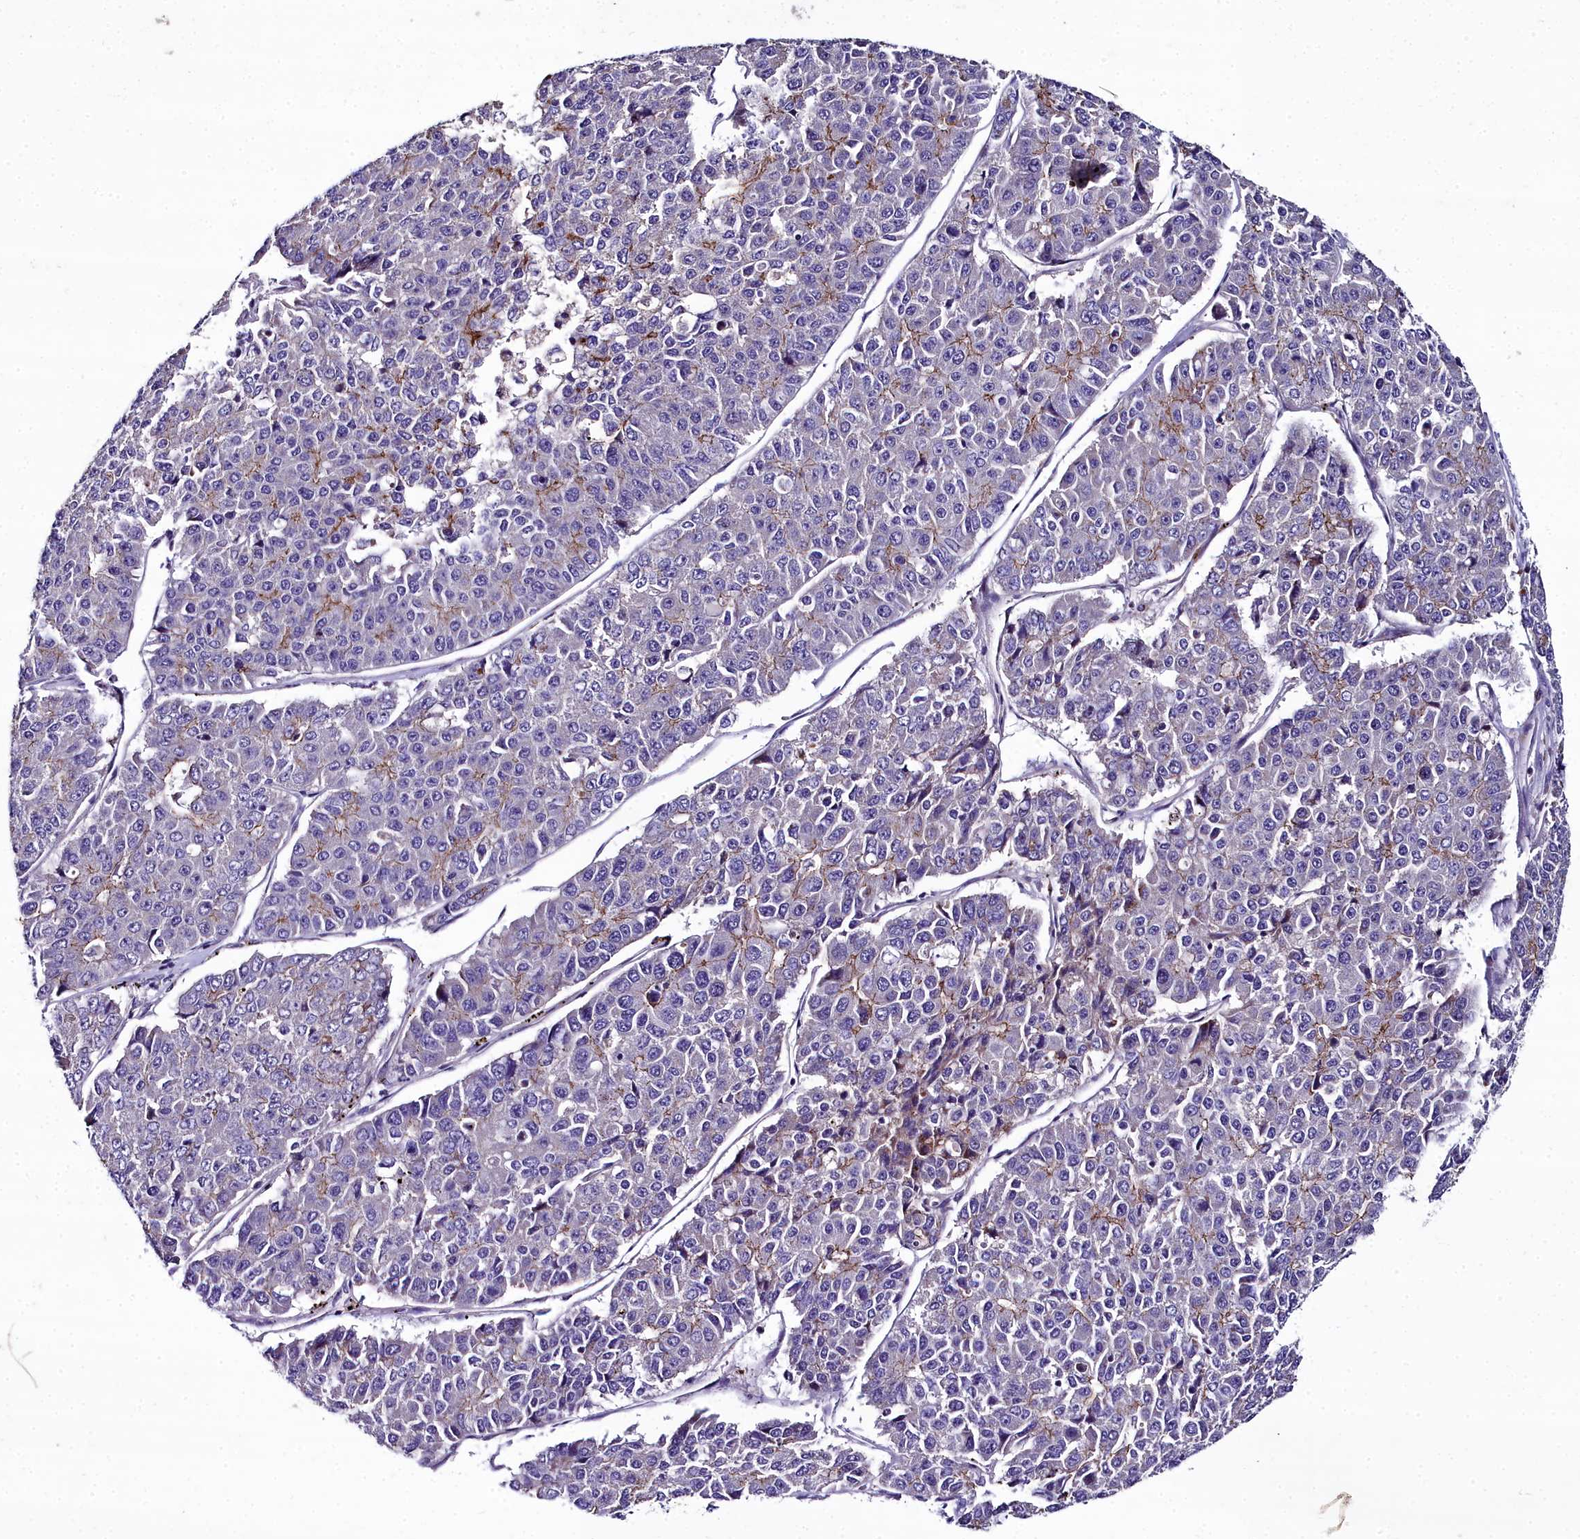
{"staining": {"intensity": "moderate", "quantity": "25%-75%", "location": "cytoplasmic/membranous"}, "tissue": "pancreatic cancer", "cell_type": "Tumor cells", "image_type": "cancer", "snomed": [{"axis": "morphology", "description": "Adenocarcinoma, NOS"}, {"axis": "topography", "description": "Pancreas"}], "caption": "Brown immunohistochemical staining in human pancreatic cancer displays moderate cytoplasmic/membranous staining in about 25%-75% of tumor cells.", "gene": "NT5M", "patient": {"sex": "male", "age": 50}}